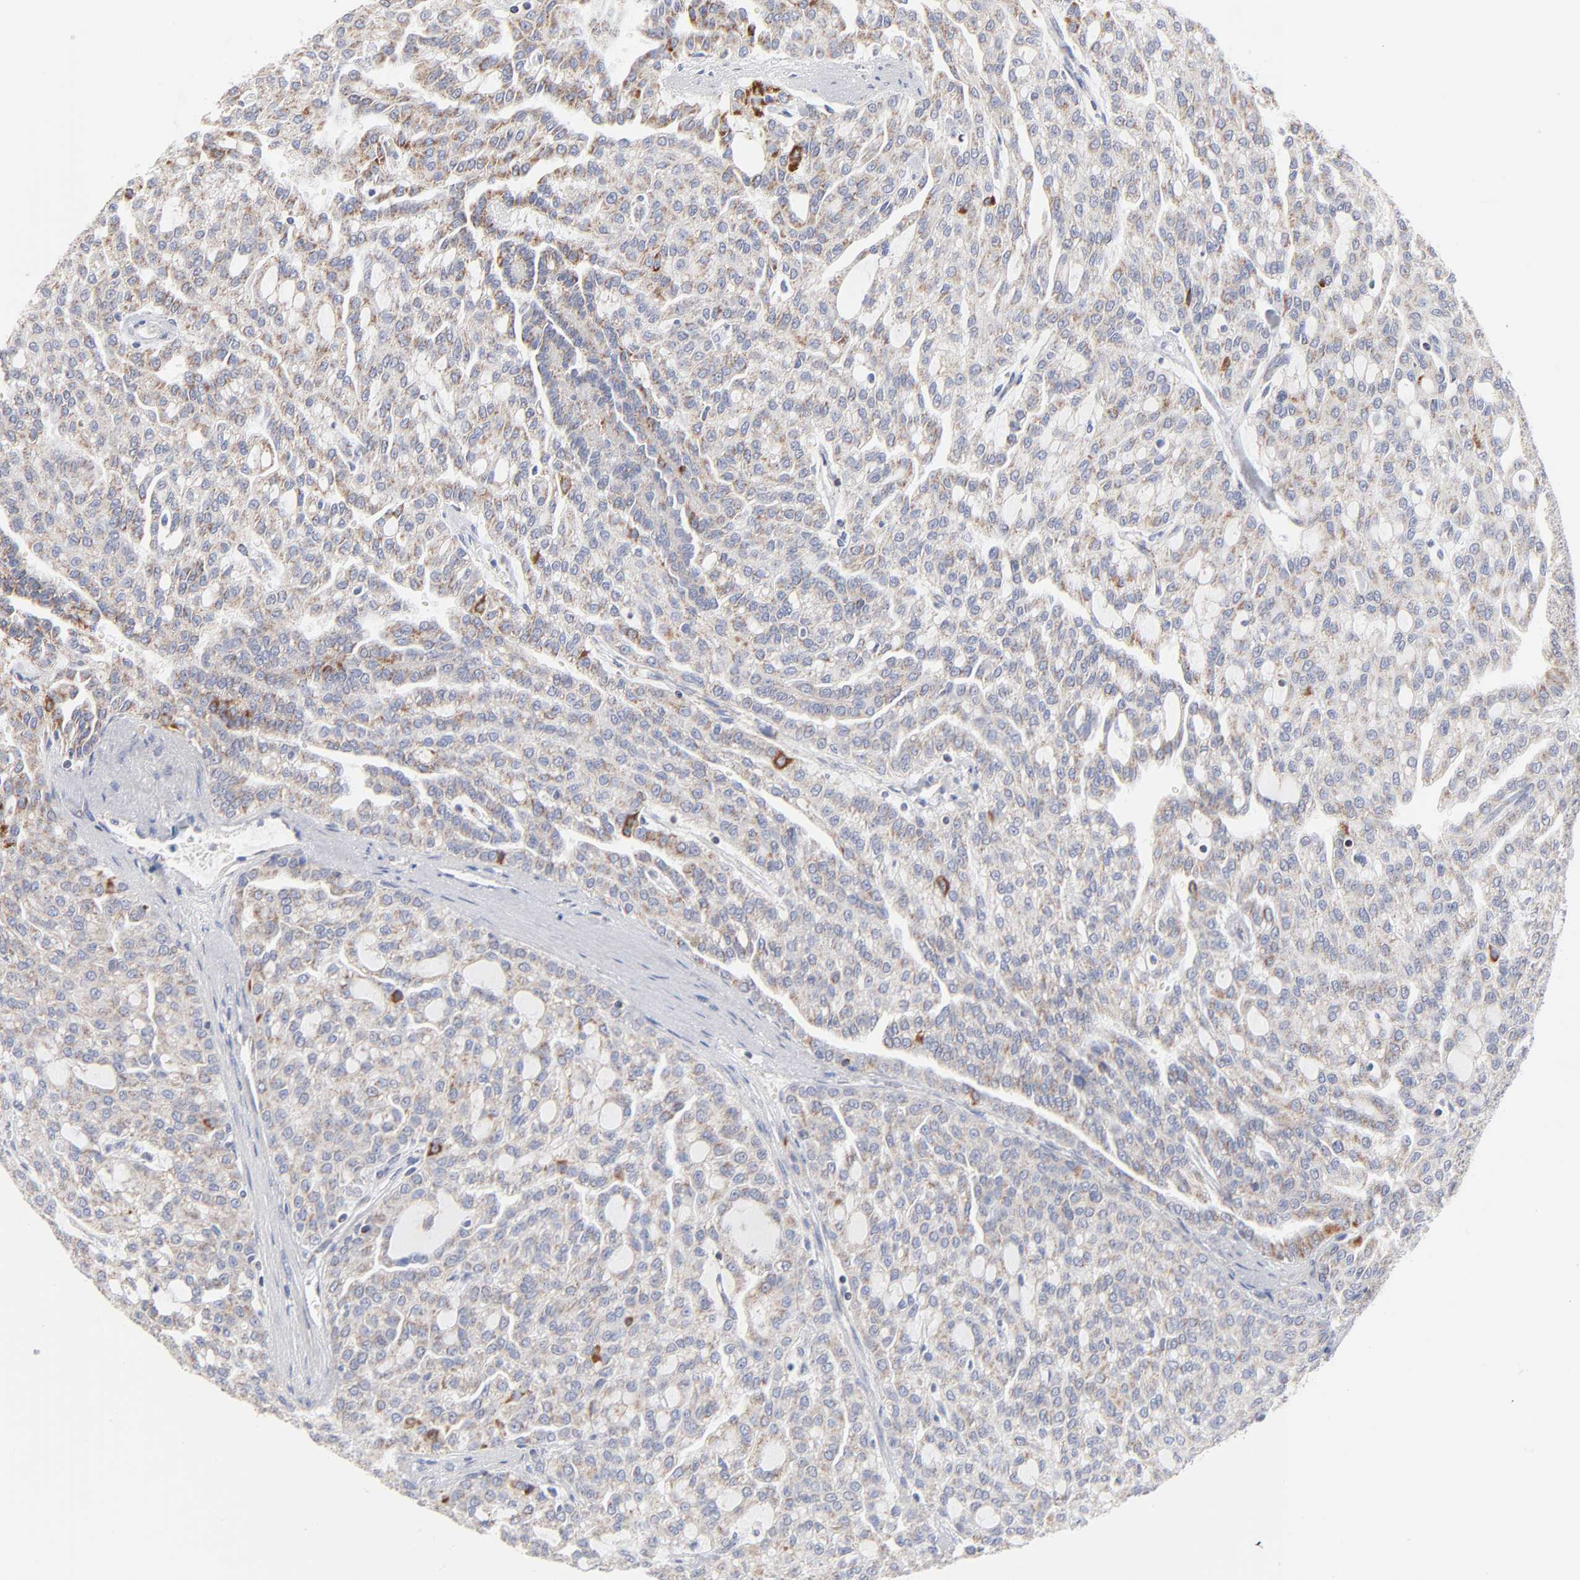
{"staining": {"intensity": "moderate", "quantity": ">75%", "location": "cytoplasmic/membranous"}, "tissue": "renal cancer", "cell_type": "Tumor cells", "image_type": "cancer", "snomed": [{"axis": "morphology", "description": "Adenocarcinoma, NOS"}, {"axis": "topography", "description": "Kidney"}], "caption": "Protein expression analysis of human renal cancer reveals moderate cytoplasmic/membranous staining in about >75% of tumor cells.", "gene": "MRPL58", "patient": {"sex": "male", "age": 63}}